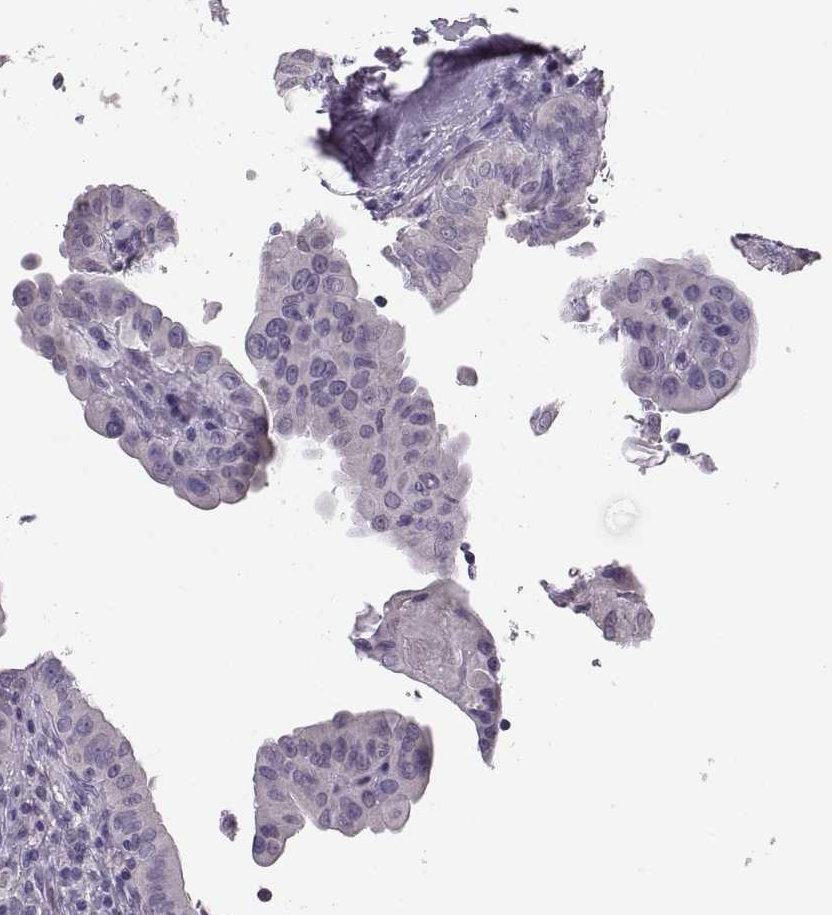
{"staining": {"intensity": "negative", "quantity": "none", "location": "none"}, "tissue": "thyroid cancer", "cell_type": "Tumor cells", "image_type": "cancer", "snomed": [{"axis": "morphology", "description": "Papillary adenocarcinoma, NOS"}, {"axis": "topography", "description": "Thyroid gland"}], "caption": "Immunohistochemistry (IHC) photomicrograph of neoplastic tissue: human thyroid cancer (papillary adenocarcinoma) stained with DAB (3,3'-diaminobenzidine) exhibits no significant protein staining in tumor cells. The staining was performed using DAB (3,3'-diaminobenzidine) to visualize the protein expression in brown, while the nuclei were stained in blue with hematoxylin (Magnification: 20x).", "gene": "ADH6", "patient": {"sex": "female", "age": 37}}